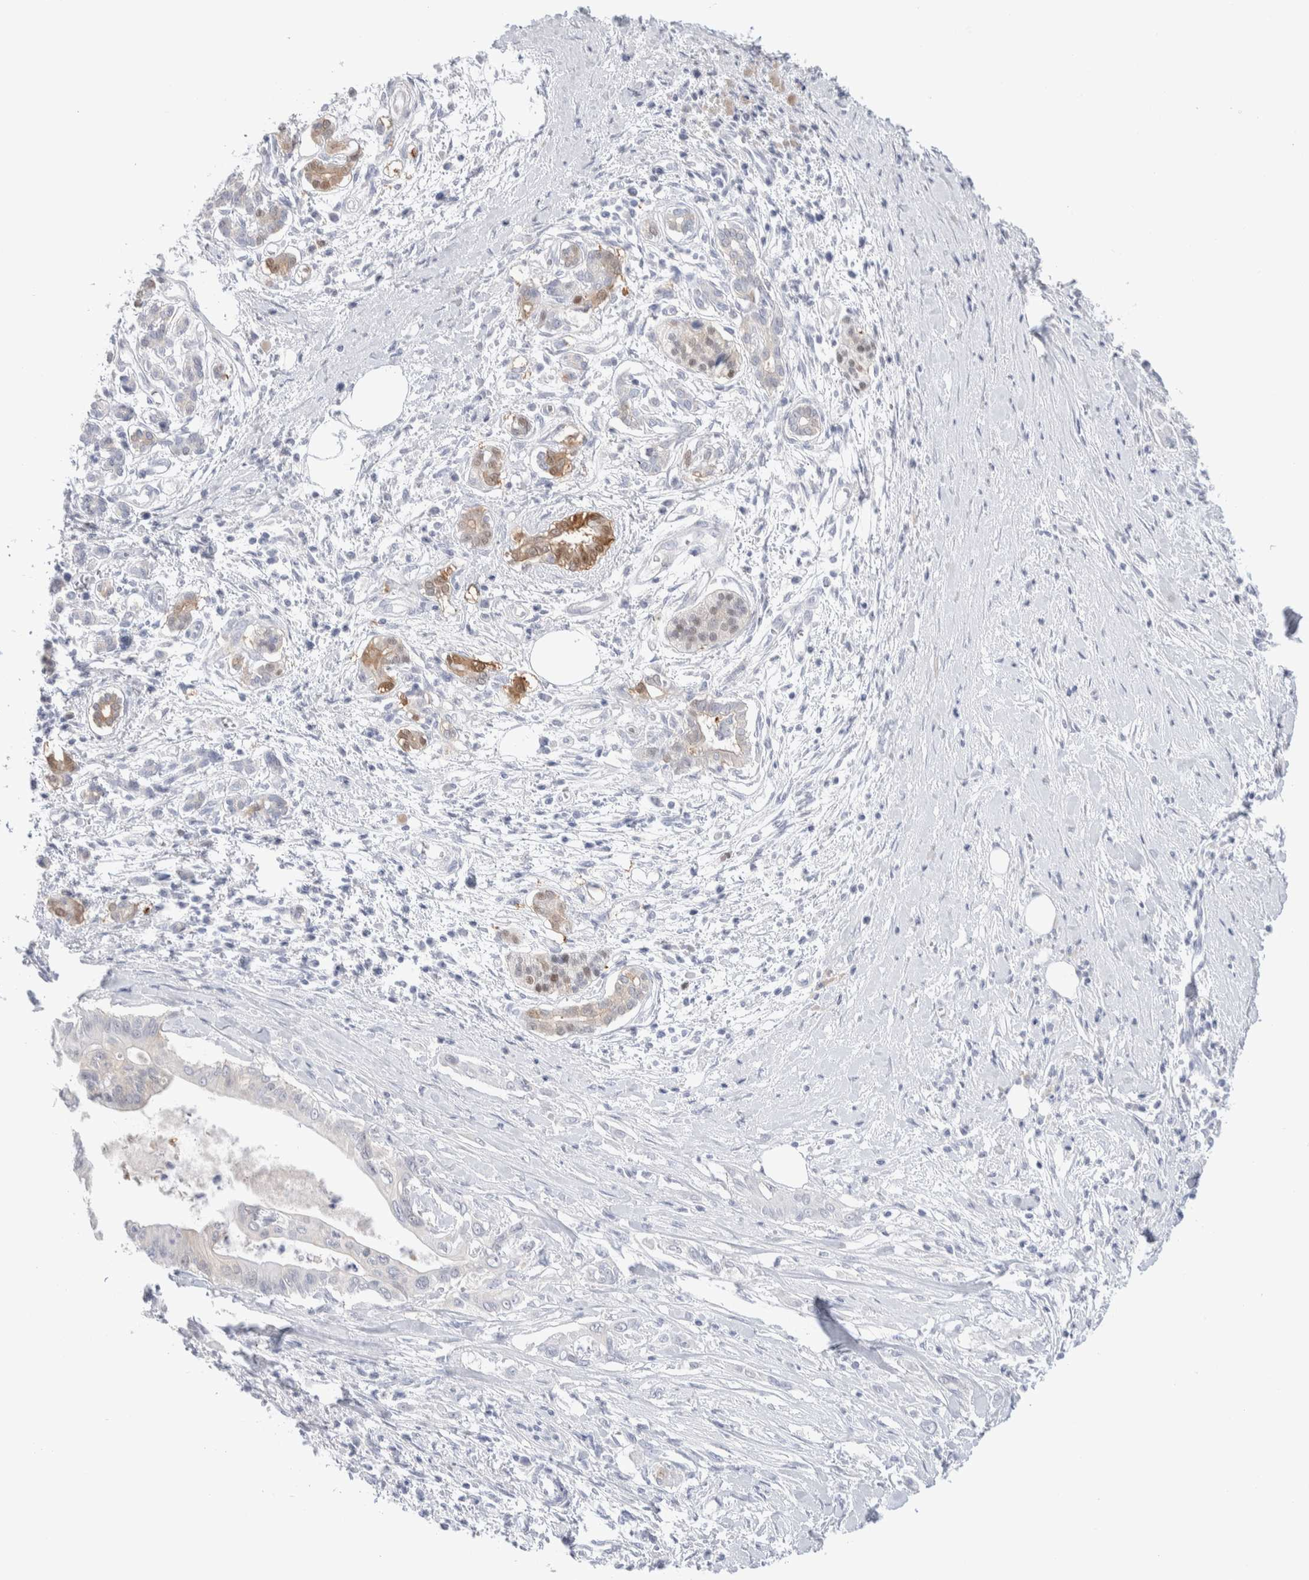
{"staining": {"intensity": "negative", "quantity": "none", "location": "none"}, "tissue": "pancreatic cancer", "cell_type": "Tumor cells", "image_type": "cancer", "snomed": [{"axis": "morphology", "description": "Adenocarcinoma, NOS"}, {"axis": "topography", "description": "Pancreas"}], "caption": "This is an IHC image of pancreatic cancer (adenocarcinoma). There is no positivity in tumor cells.", "gene": "GDA", "patient": {"sex": "male", "age": 58}}